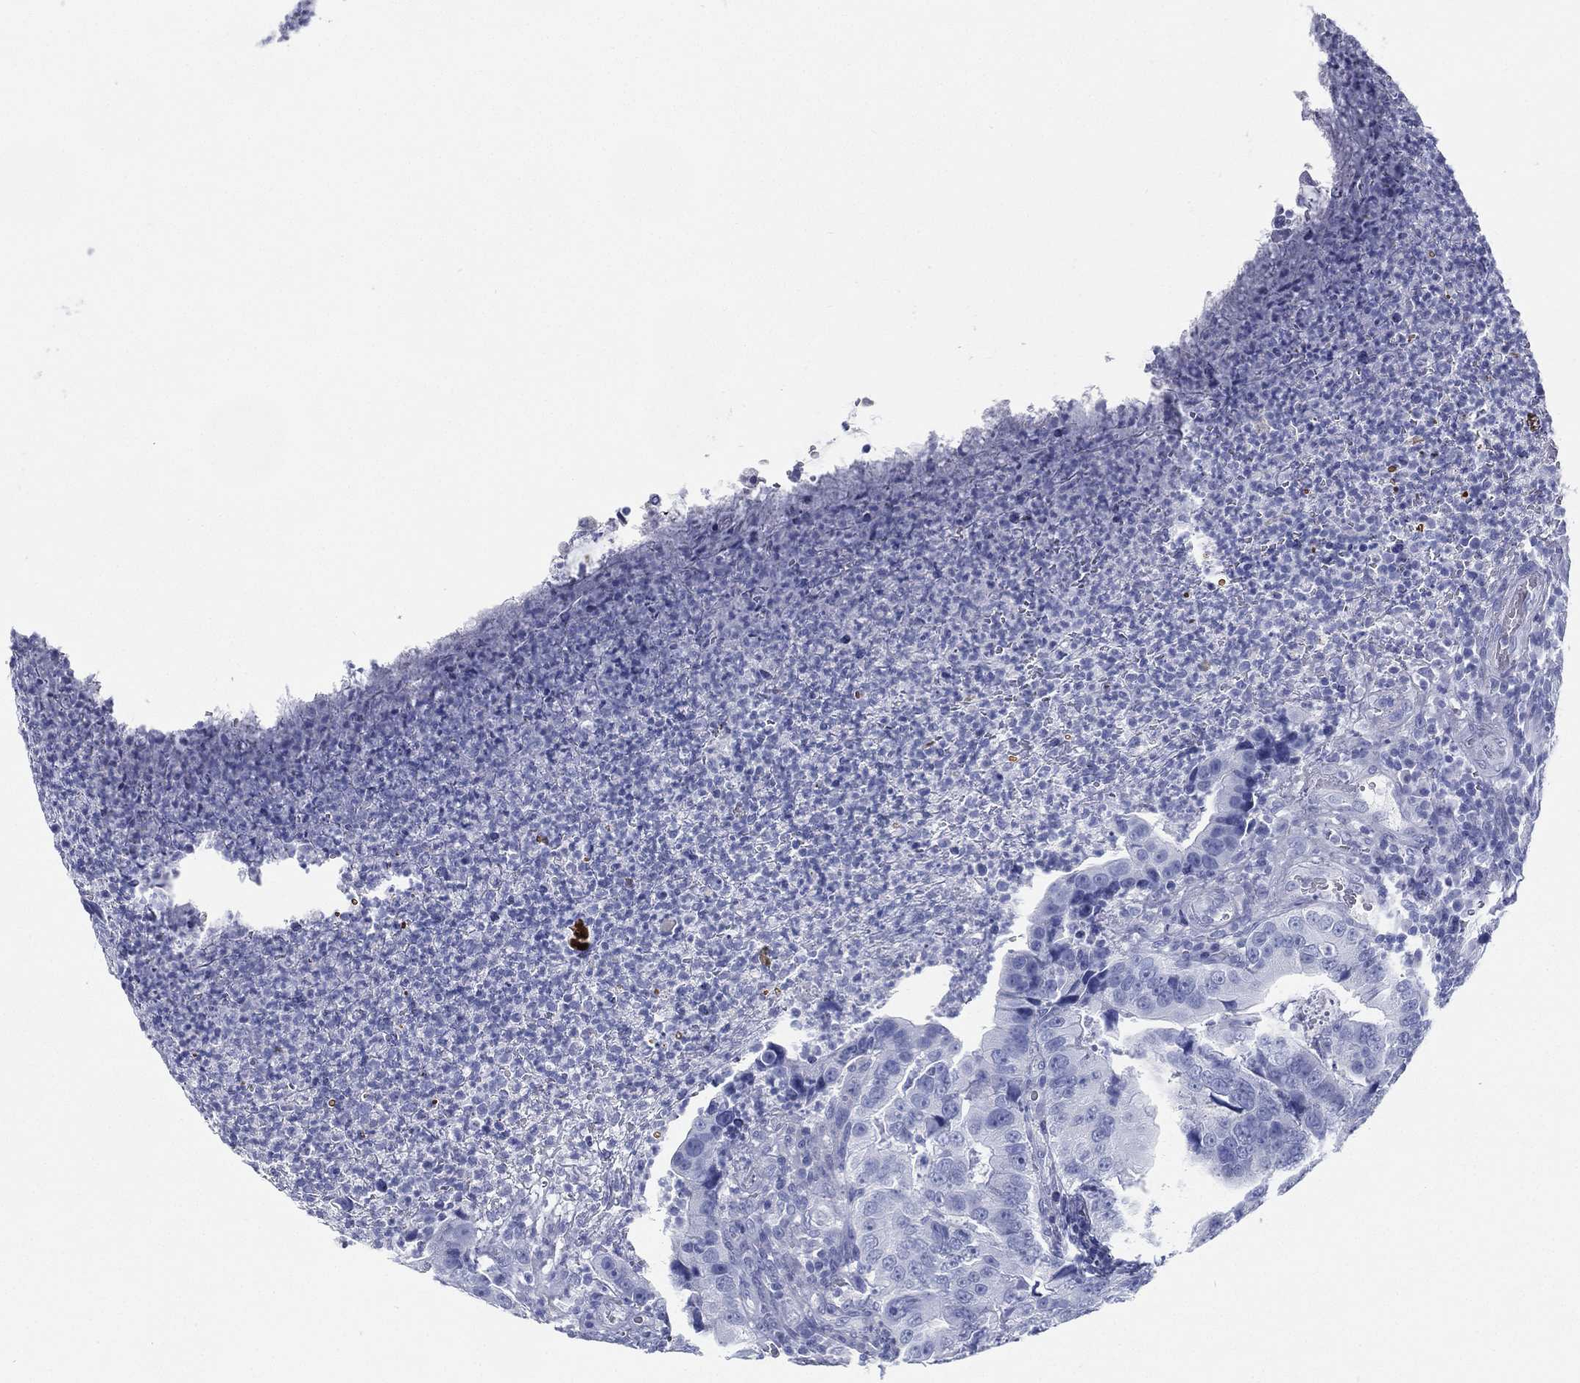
{"staining": {"intensity": "negative", "quantity": "none", "location": "none"}, "tissue": "colorectal cancer", "cell_type": "Tumor cells", "image_type": "cancer", "snomed": [{"axis": "morphology", "description": "Adenocarcinoma, NOS"}, {"axis": "topography", "description": "Colon"}], "caption": "This is an immunohistochemistry image of adenocarcinoma (colorectal). There is no positivity in tumor cells.", "gene": "RSPH4A", "patient": {"sex": "female", "age": 72}}